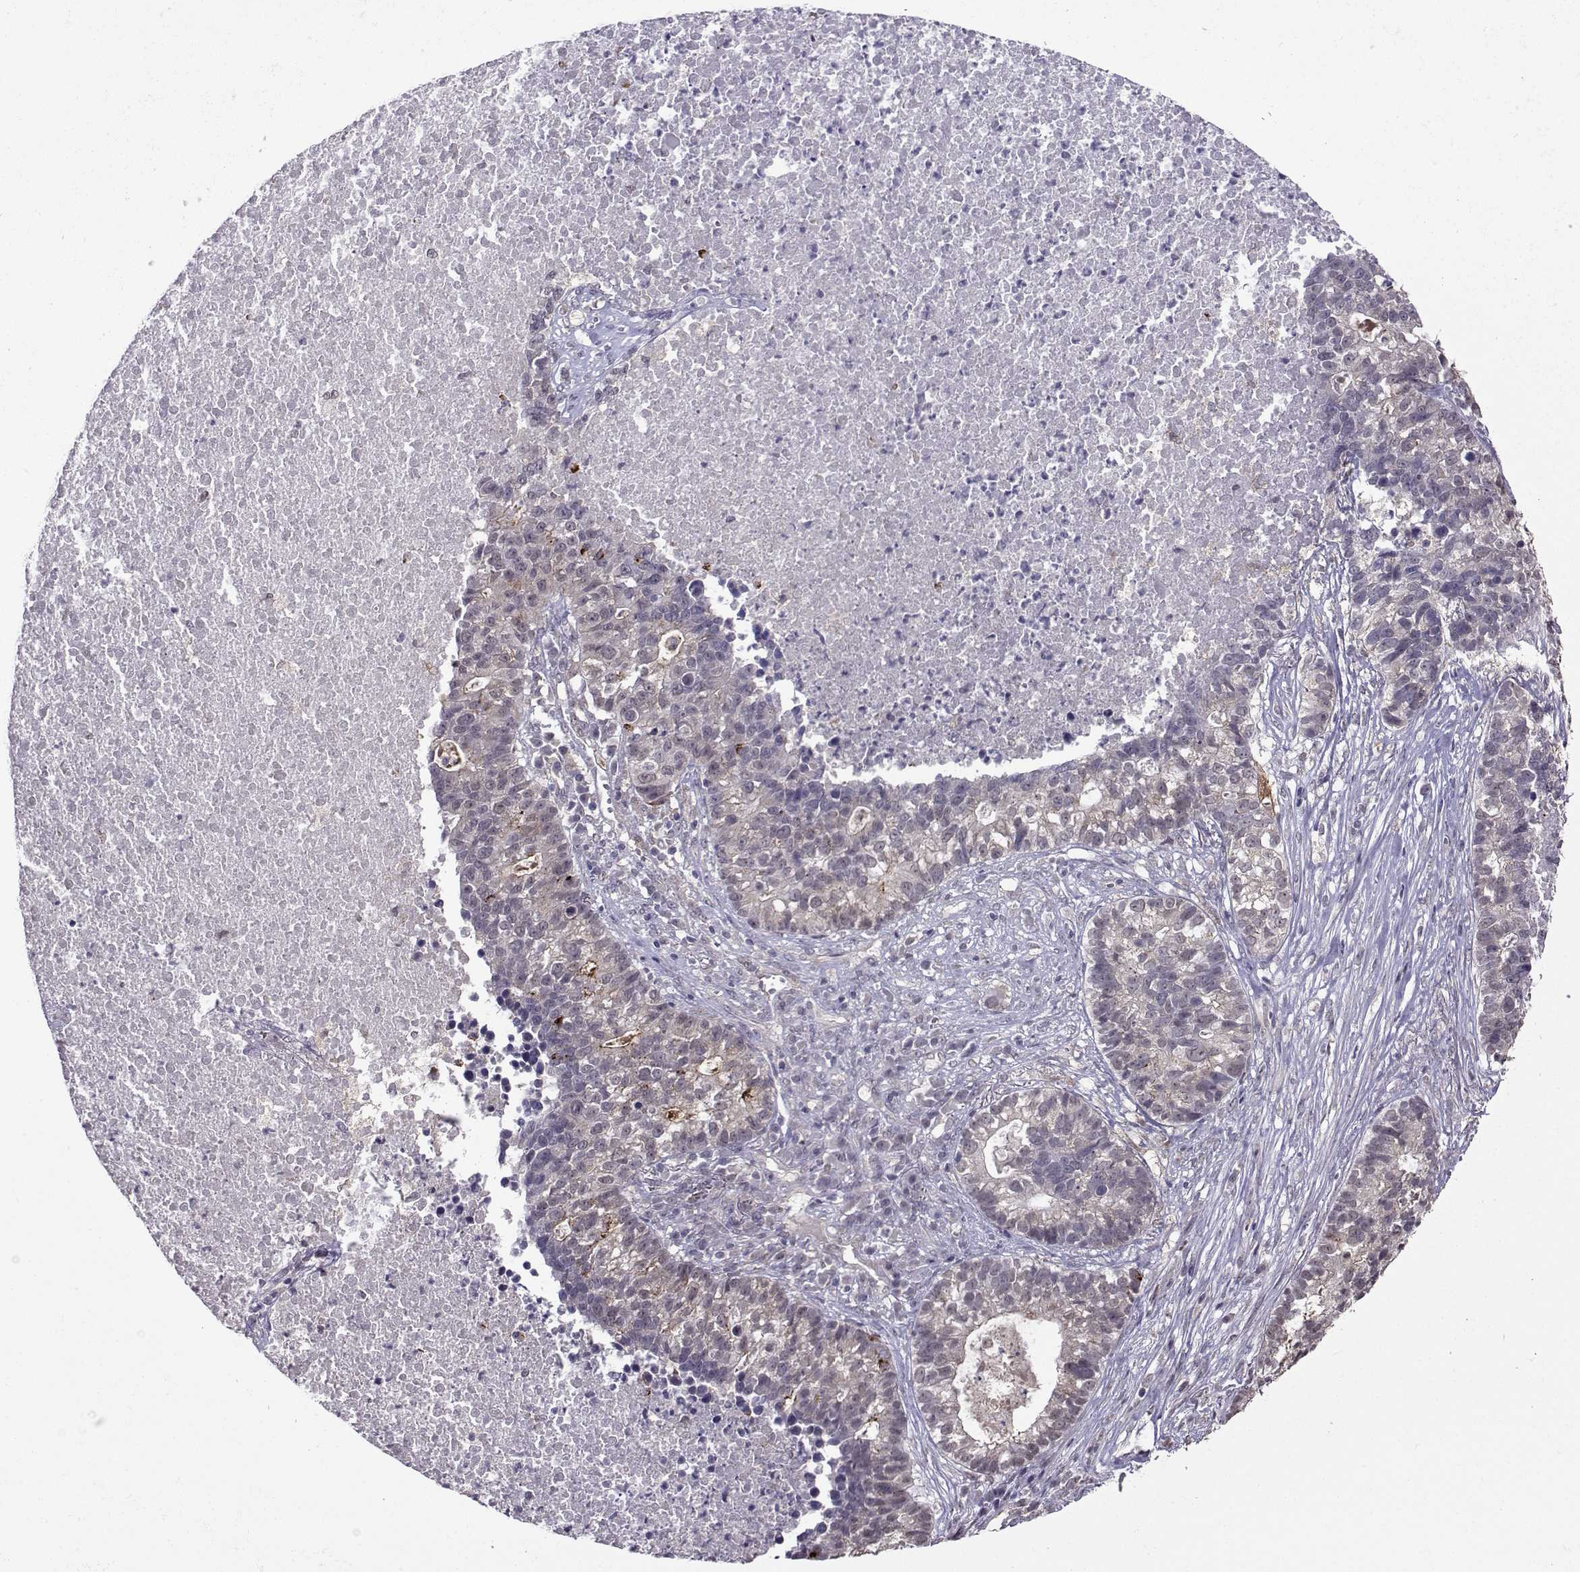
{"staining": {"intensity": "negative", "quantity": "none", "location": "none"}, "tissue": "lung cancer", "cell_type": "Tumor cells", "image_type": "cancer", "snomed": [{"axis": "morphology", "description": "Adenocarcinoma, NOS"}, {"axis": "topography", "description": "Lung"}], "caption": "Tumor cells are negative for brown protein staining in lung cancer (adenocarcinoma).", "gene": "DDX20", "patient": {"sex": "male", "age": 57}}